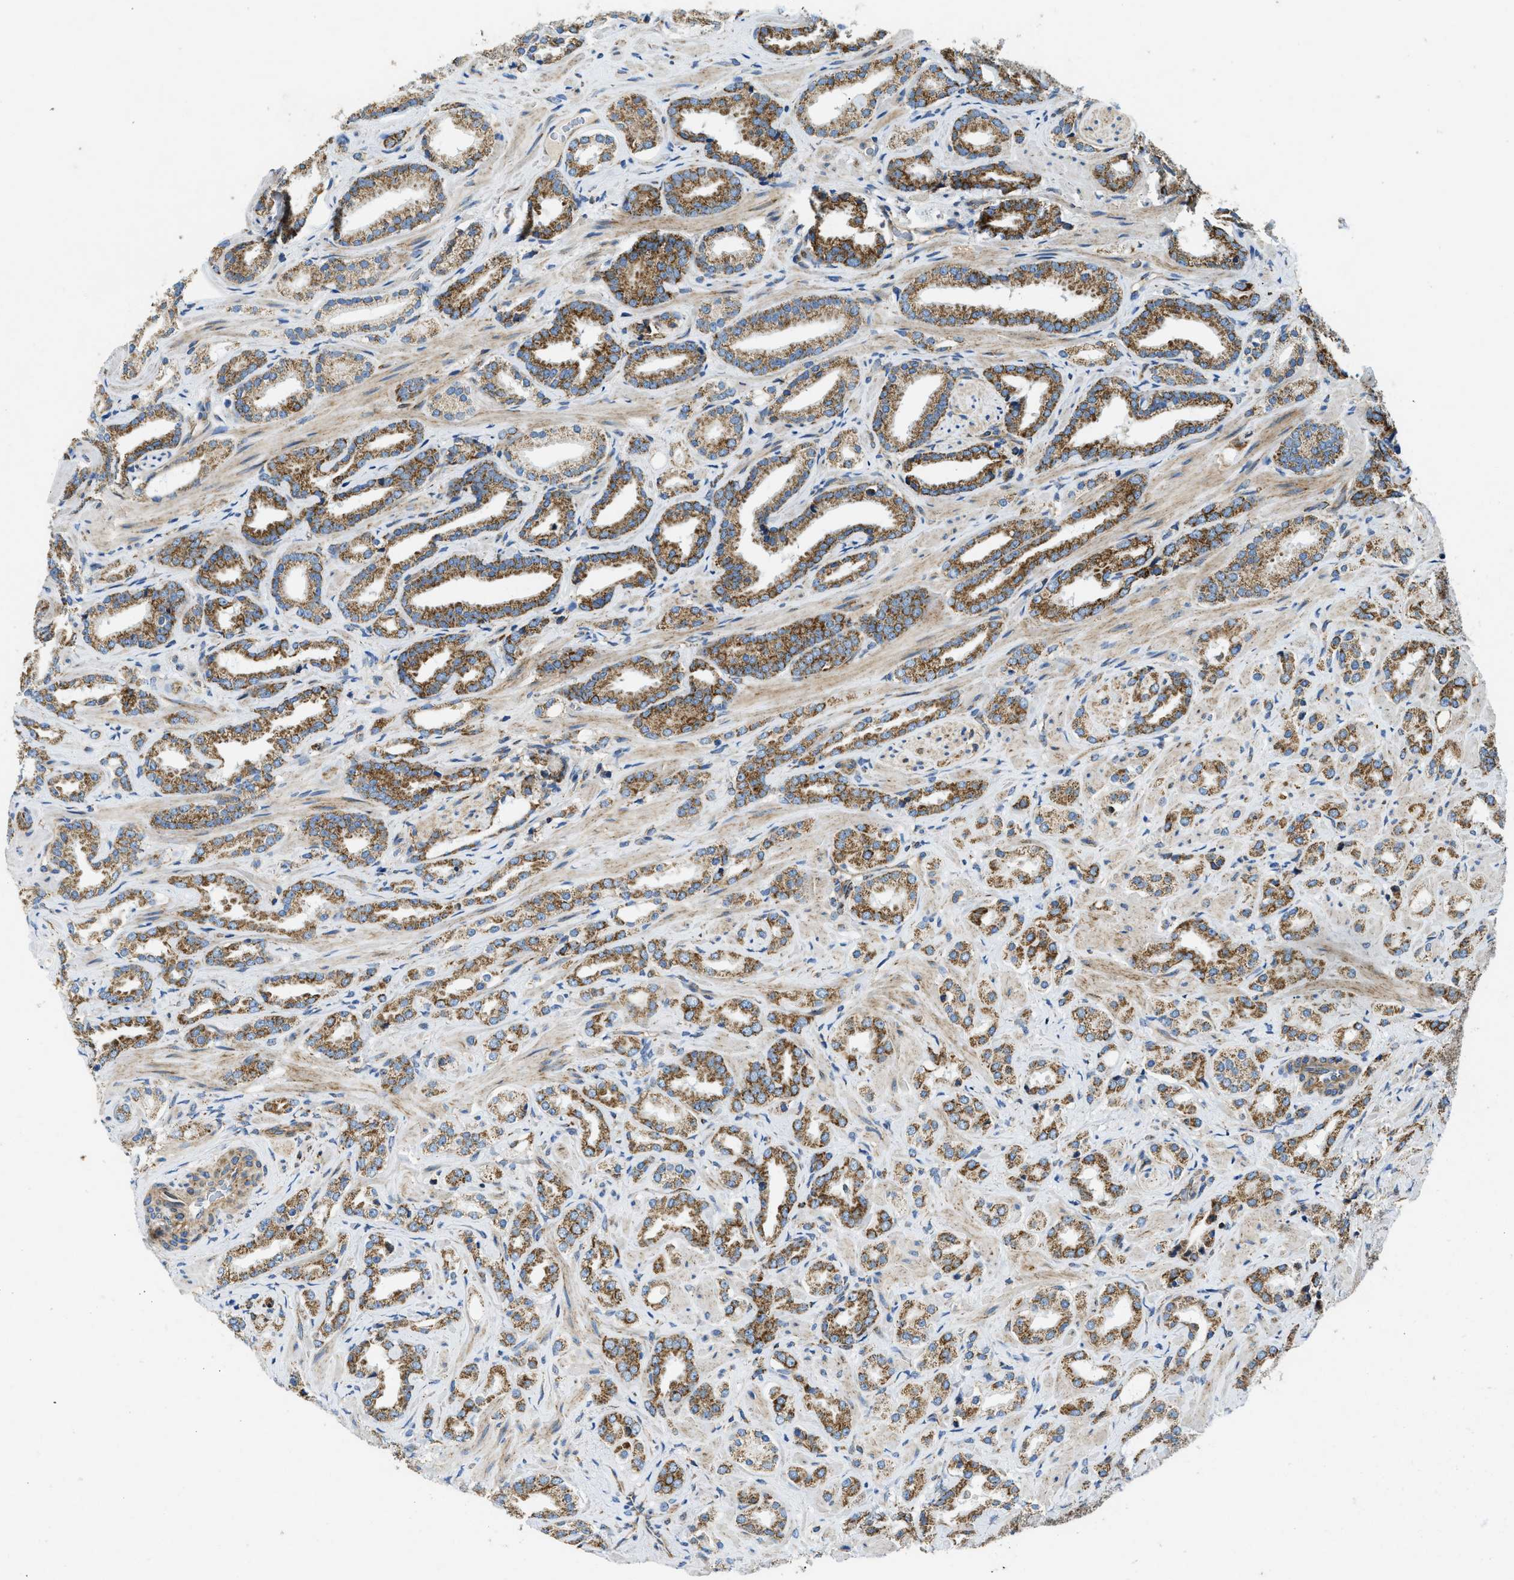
{"staining": {"intensity": "strong", "quantity": ">75%", "location": "cytoplasmic/membranous"}, "tissue": "prostate cancer", "cell_type": "Tumor cells", "image_type": "cancer", "snomed": [{"axis": "morphology", "description": "Adenocarcinoma, High grade"}, {"axis": "topography", "description": "Prostate"}], "caption": "This is an image of IHC staining of prostate cancer (adenocarcinoma (high-grade)), which shows strong staining in the cytoplasmic/membranous of tumor cells.", "gene": "STK33", "patient": {"sex": "male", "age": 64}}